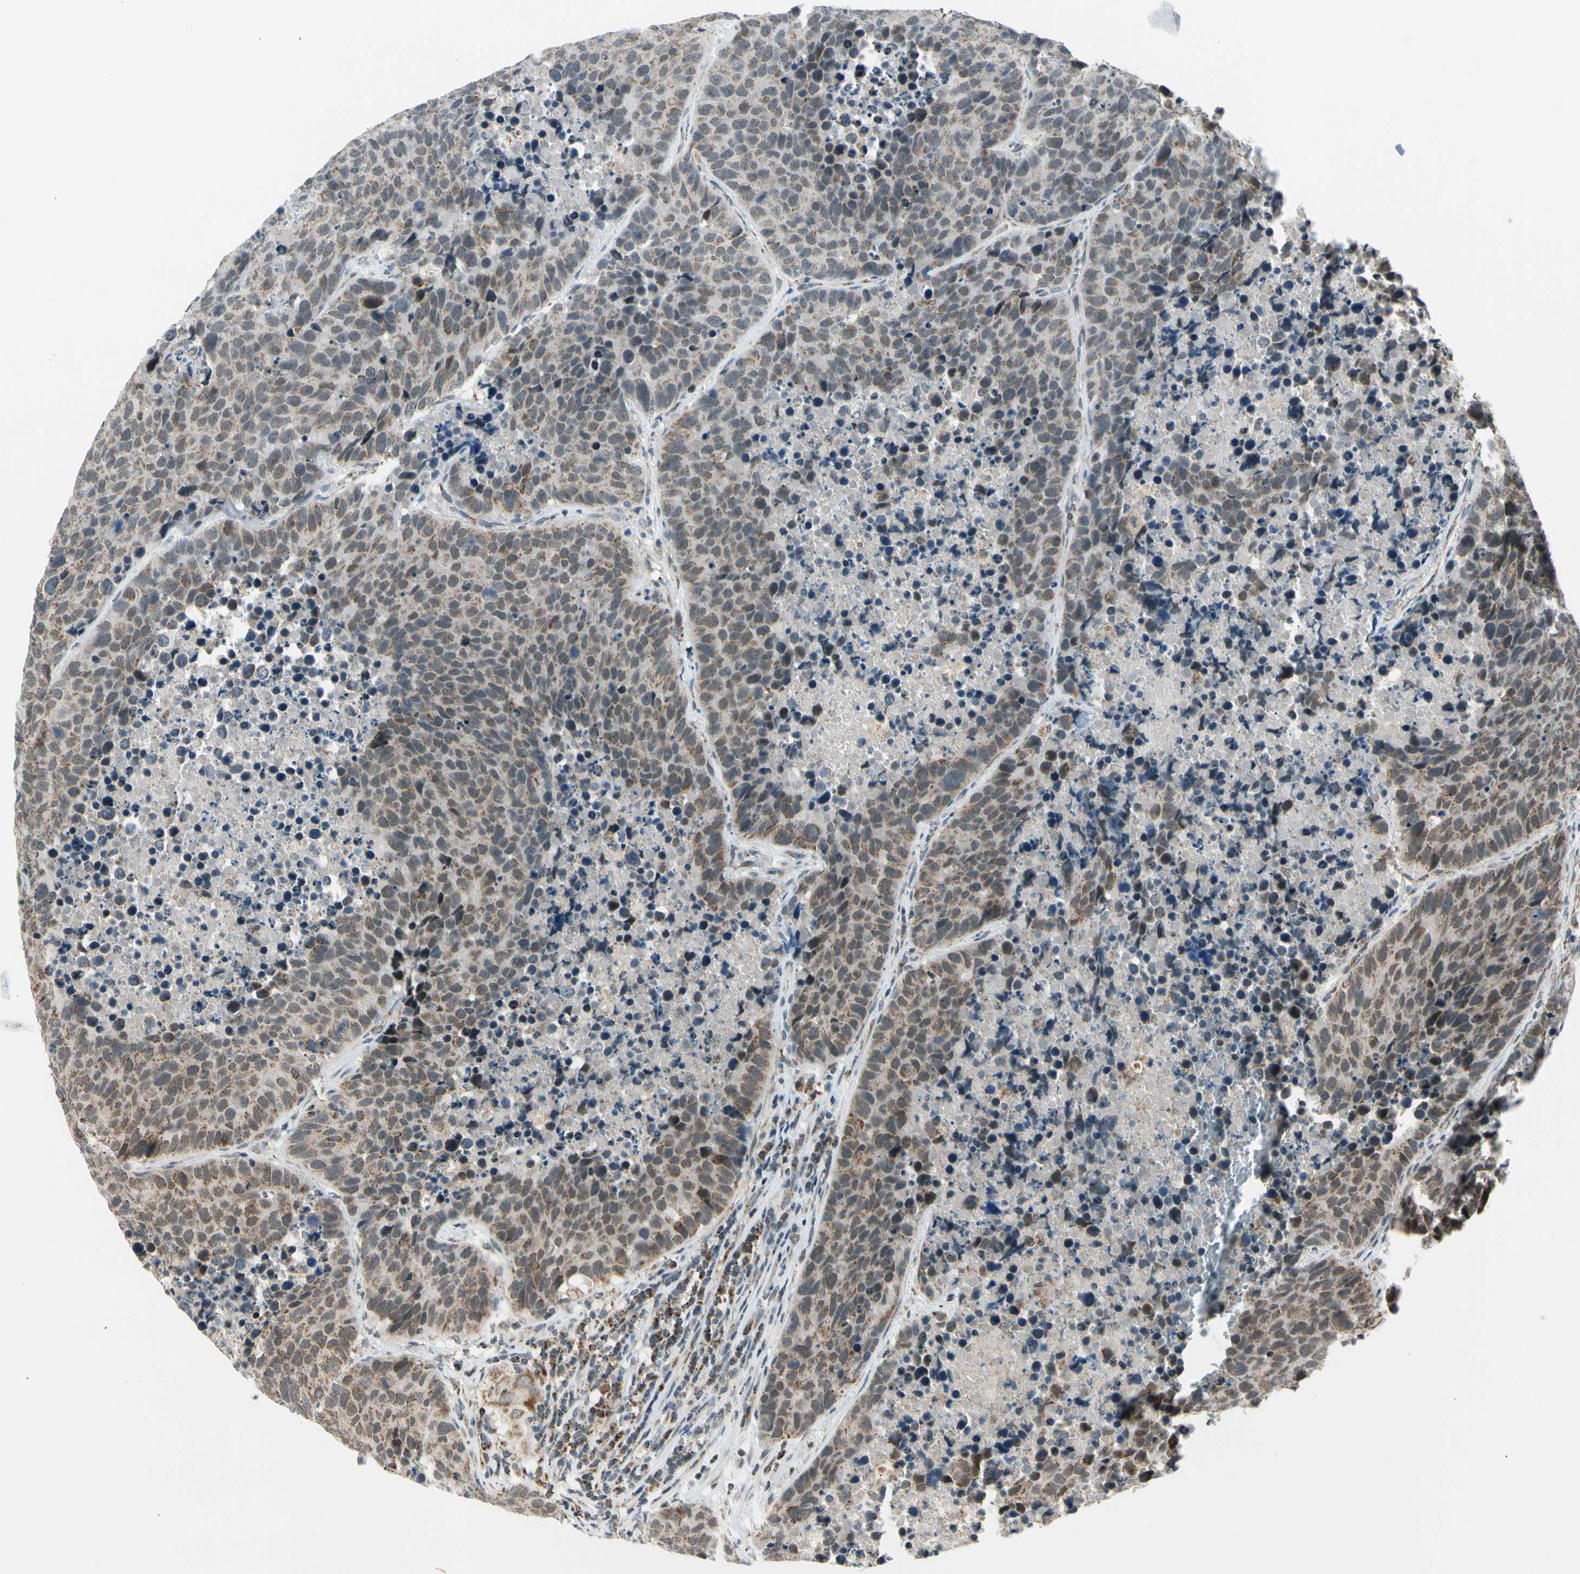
{"staining": {"intensity": "weak", "quantity": "25%-75%", "location": "cytoplasmic/membranous"}, "tissue": "carcinoid", "cell_type": "Tumor cells", "image_type": "cancer", "snomed": [{"axis": "morphology", "description": "Carcinoid, malignant, NOS"}, {"axis": "topography", "description": "Lung"}], "caption": "A photomicrograph of human carcinoid stained for a protein shows weak cytoplasmic/membranous brown staining in tumor cells.", "gene": "KHDC4", "patient": {"sex": "male", "age": 60}}